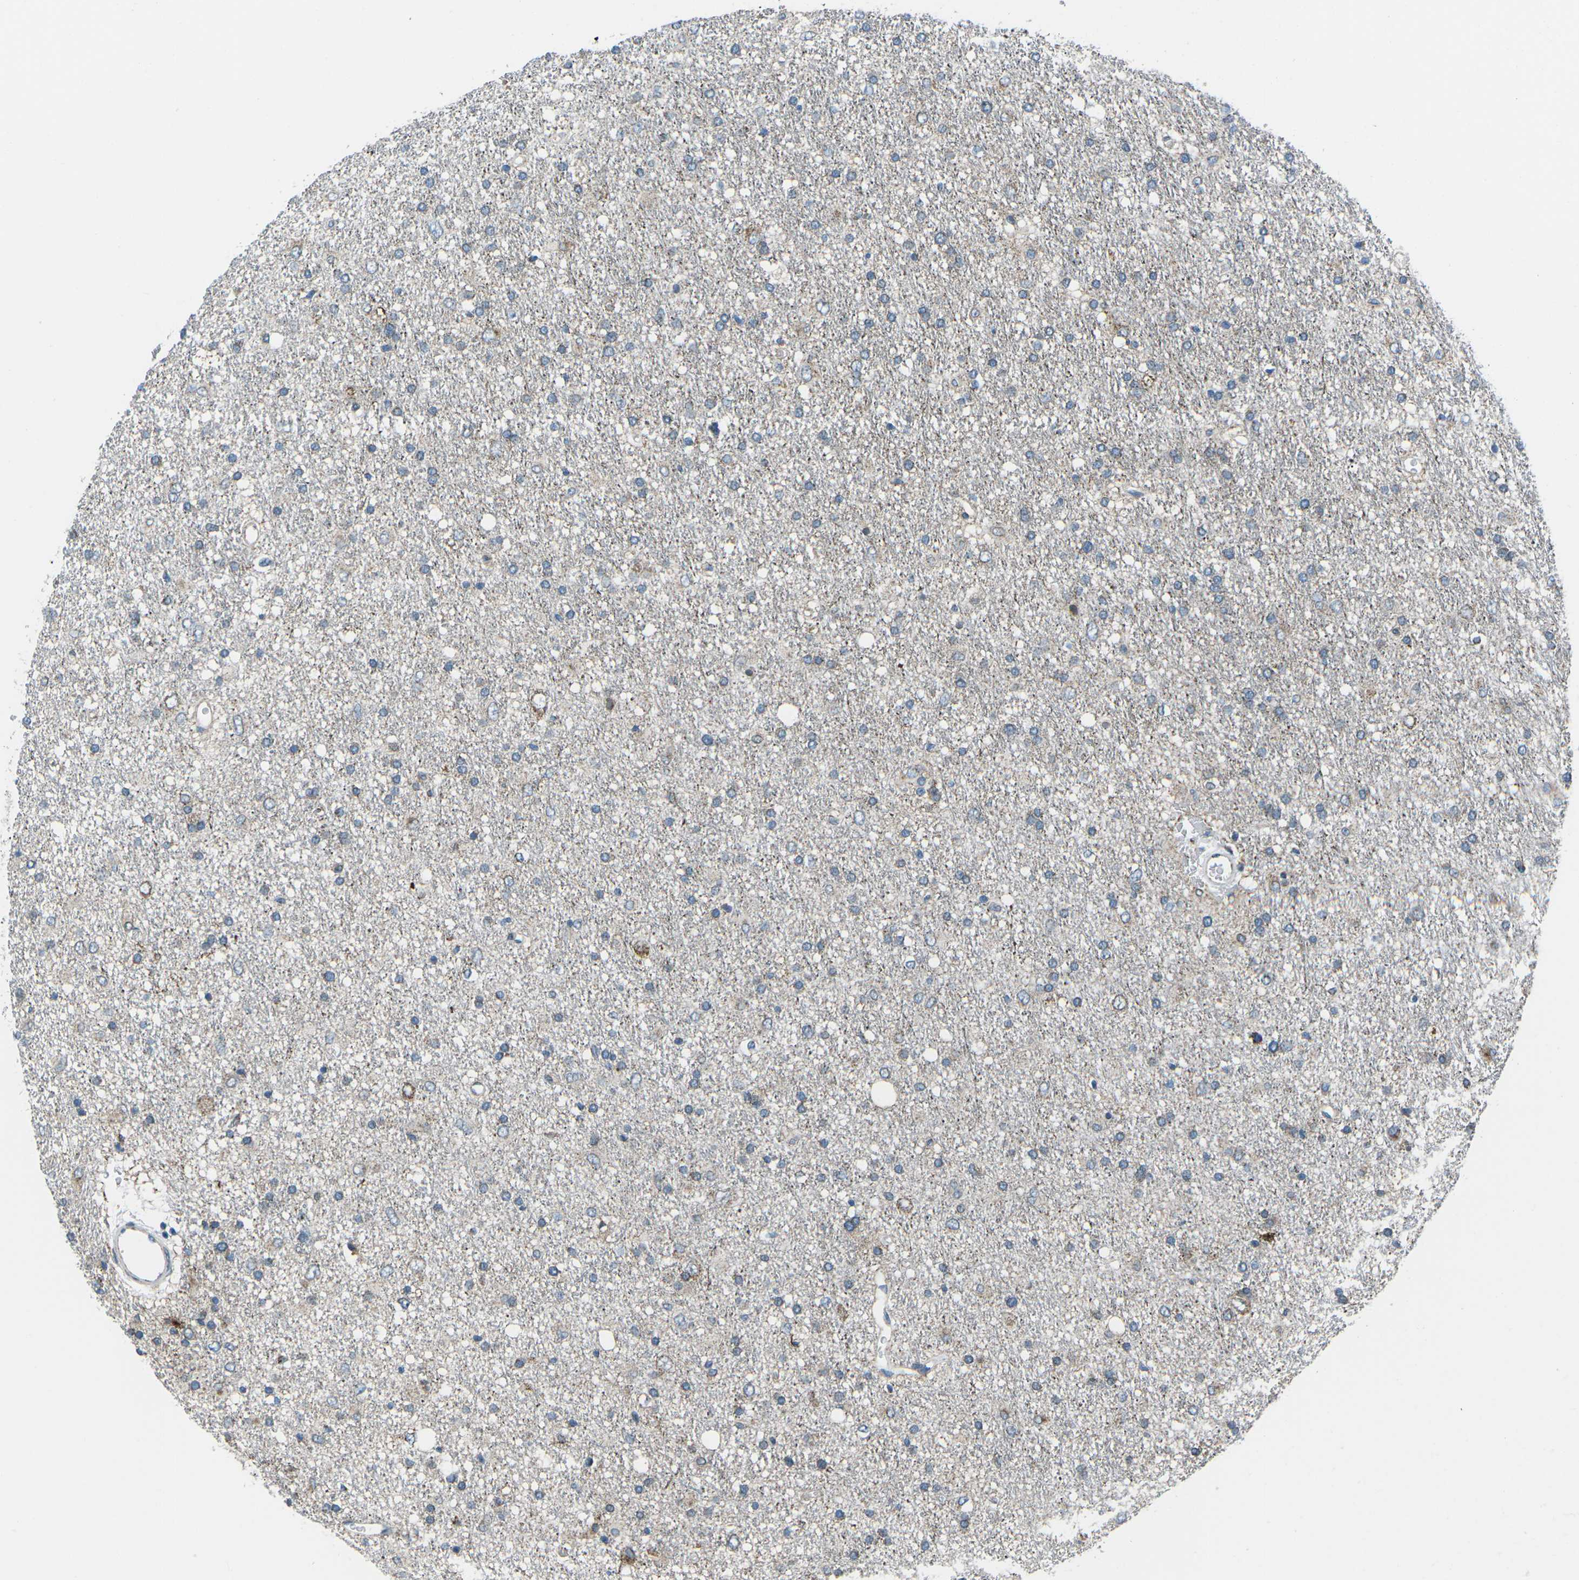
{"staining": {"intensity": "weak", "quantity": "<25%", "location": "cytoplasmic/membranous"}, "tissue": "glioma", "cell_type": "Tumor cells", "image_type": "cancer", "snomed": [{"axis": "morphology", "description": "Glioma, malignant, Low grade"}, {"axis": "topography", "description": "Brain"}], "caption": "Immunohistochemistry (IHC) photomicrograph of neoplastic tissue: human malignant glioma (low-grade) stained with DAB reveals no significant protein positivity in tumor cells.", "gene": "RFESD", "patient": {"sex": "male", "age": 77}}